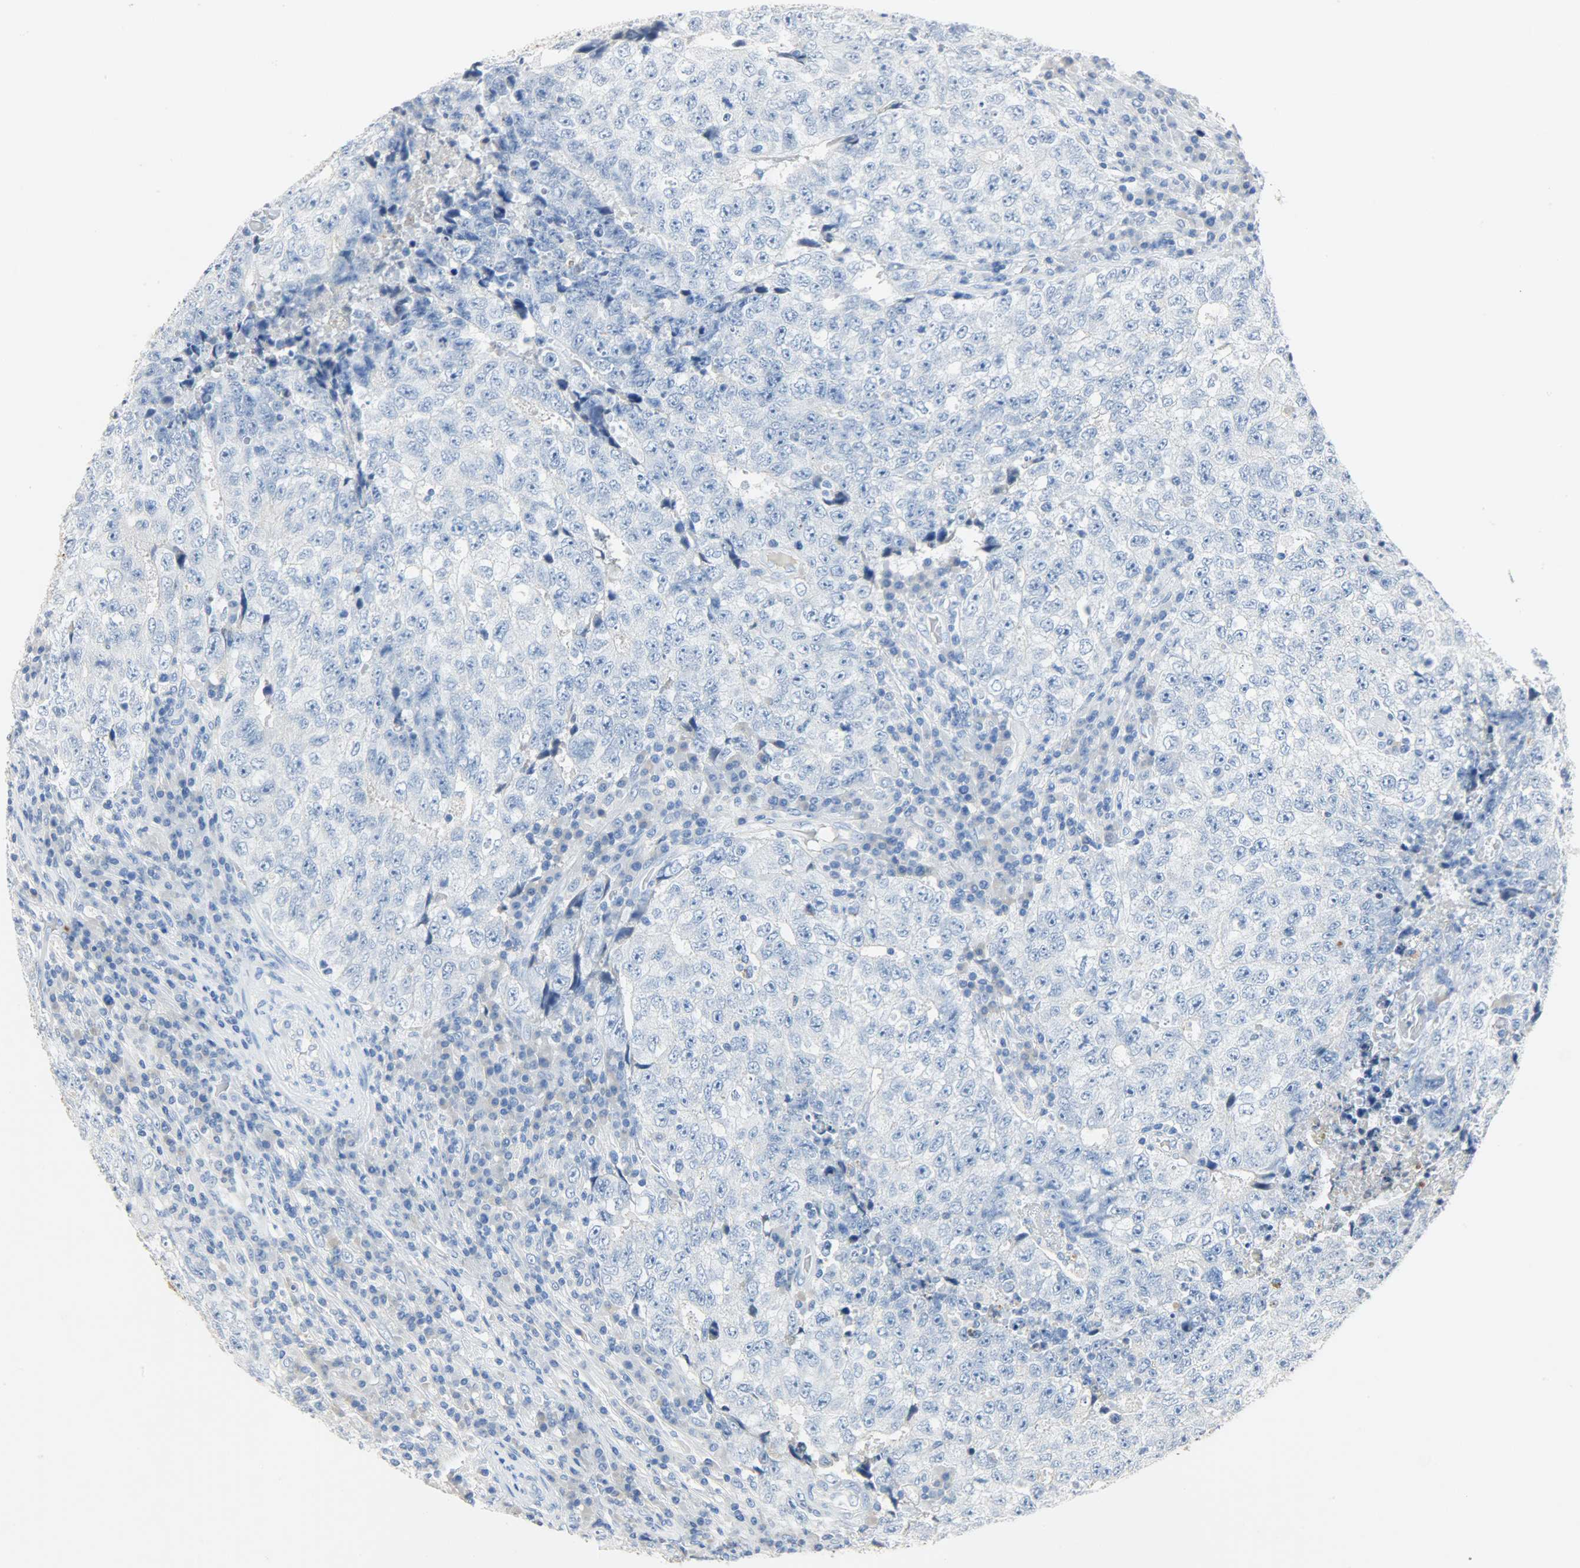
{"staining": {"intensity": "negative", "quantity": "none", "location": "none"}, "tissue": "testis cancer", "cell_type": "Tumor cells", "image_type": "cancer", "snomed": [{"axis": "morphology", "description": "Necrosis, NOS"}, {"axis": "morphology", "description": "Carcinoma, Embryonal, NOS"}, {"axis": "topography", "description": "Testis"}], "caption": "There is no significant expression in tumor cells of testis cancer (embryonal carcinoma). (Stains: DAB immunohistochemistry with hematoxylin counter stain, Microscopy: brightfield microscopy at high magnification).", "gene": "CRP", "patient": {"sex": "male", "age": 19}}